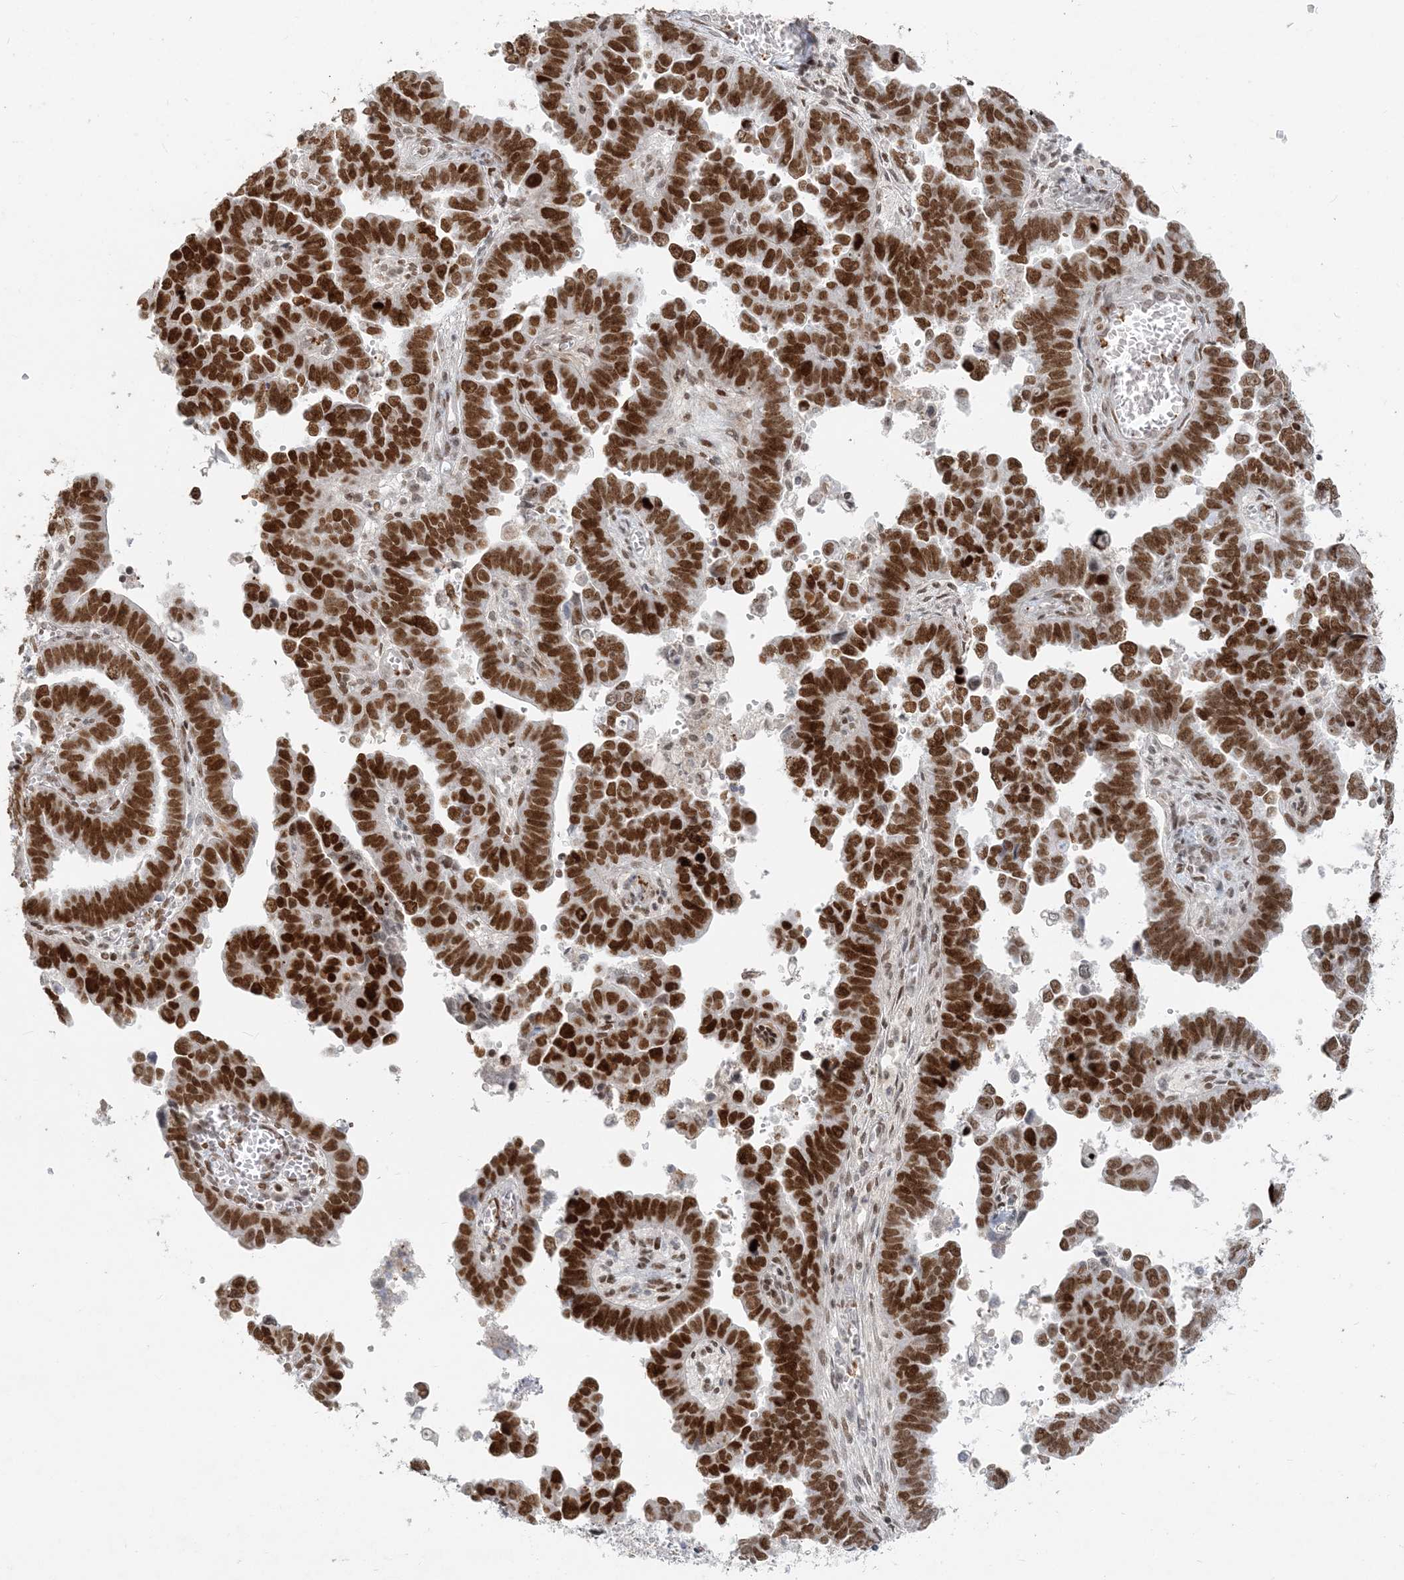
{"staining": {"intensity": "strong", "quantity": ">75%", "location": "nuclear"}, "tissue": "endometrial cancer", "cell_type": "Tumor cells", "image_type": "cancer", "snomed": [{"axis": "morphology", "description": "Adenocarcinoma, NOS"}, {"axis": "topography", "description": "Endometrium"}], "caption": "High-magnification brightfield microscopy of endometrial cancer (adenocarcinoma) stained with DAB (brown) and counterstained with hematoxylin (blue). tumor cells exhibit strong nuclear staining is present in approximately>75% of cells. (Stains: DAB (3,3'-diaminobenzidine) in brown, nuclei in blue, Microscopy: brightfield microscopy at high magnification).", "gene": "BAZ1B", "patient": {"sex": "female", "age": 75}}